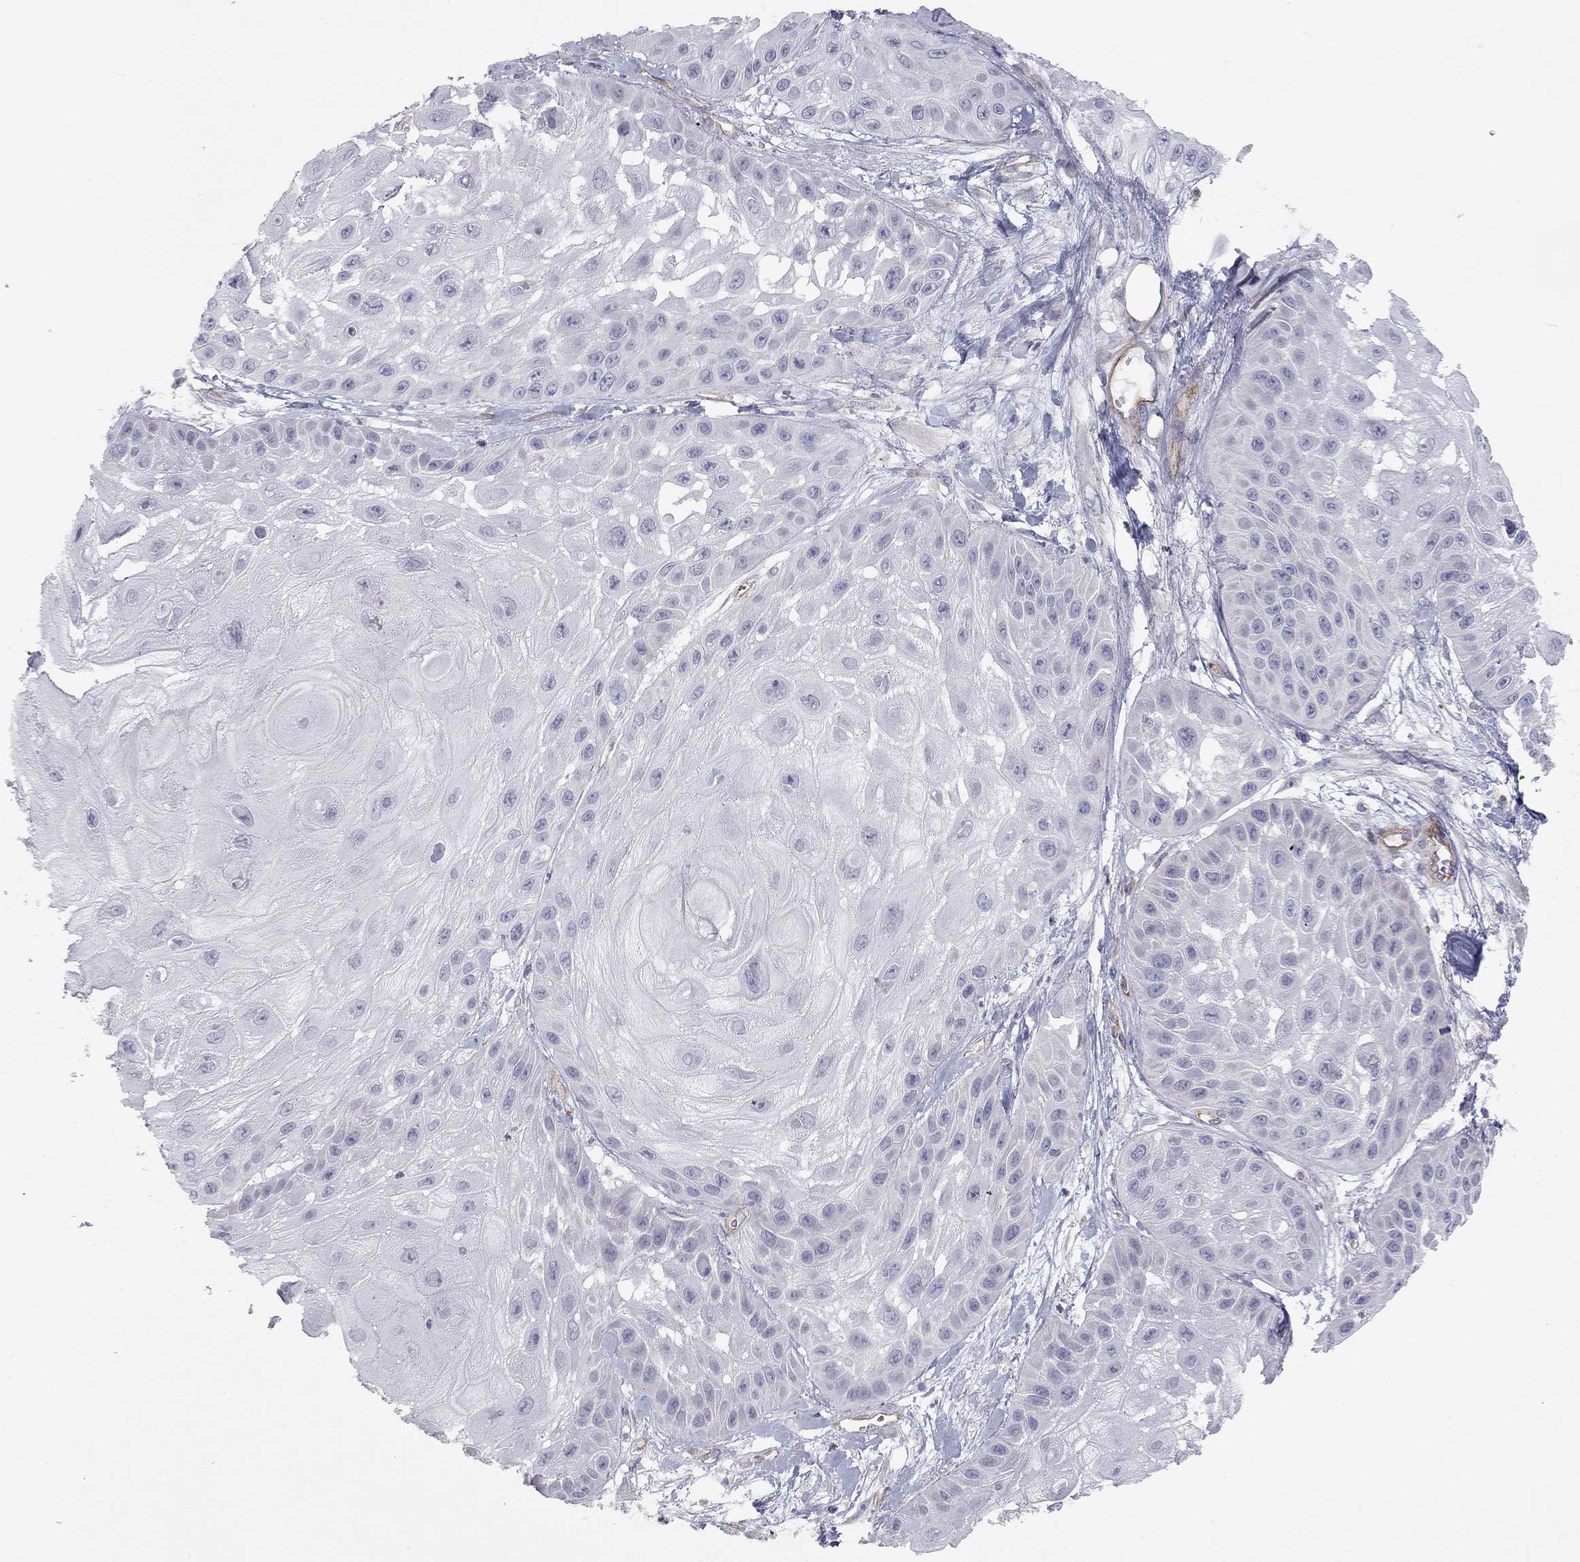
{"staining": {"intensity": "negative", "quantity": "none", "location": "none"}, "tissue": "skin cancer", "cell_type": "Tumor cells", "image_type": "cancer", "snomed": [{"axis": "morphology", "description": "Normal tissue, NOS"}, {"axis": "morphology", "description": "Squamous cell carcinoma, NOS"}, {"axis": "topography", "description": "Skin"}], "caption": "Tumor cells are negative for protein expression in human skin cancer. (DAB (3,3'-diaminobenzidine) immunohistochemistry, high magnification).", "gene": "GPRC5B", "patient": {"sex": "male", "age": 79}}